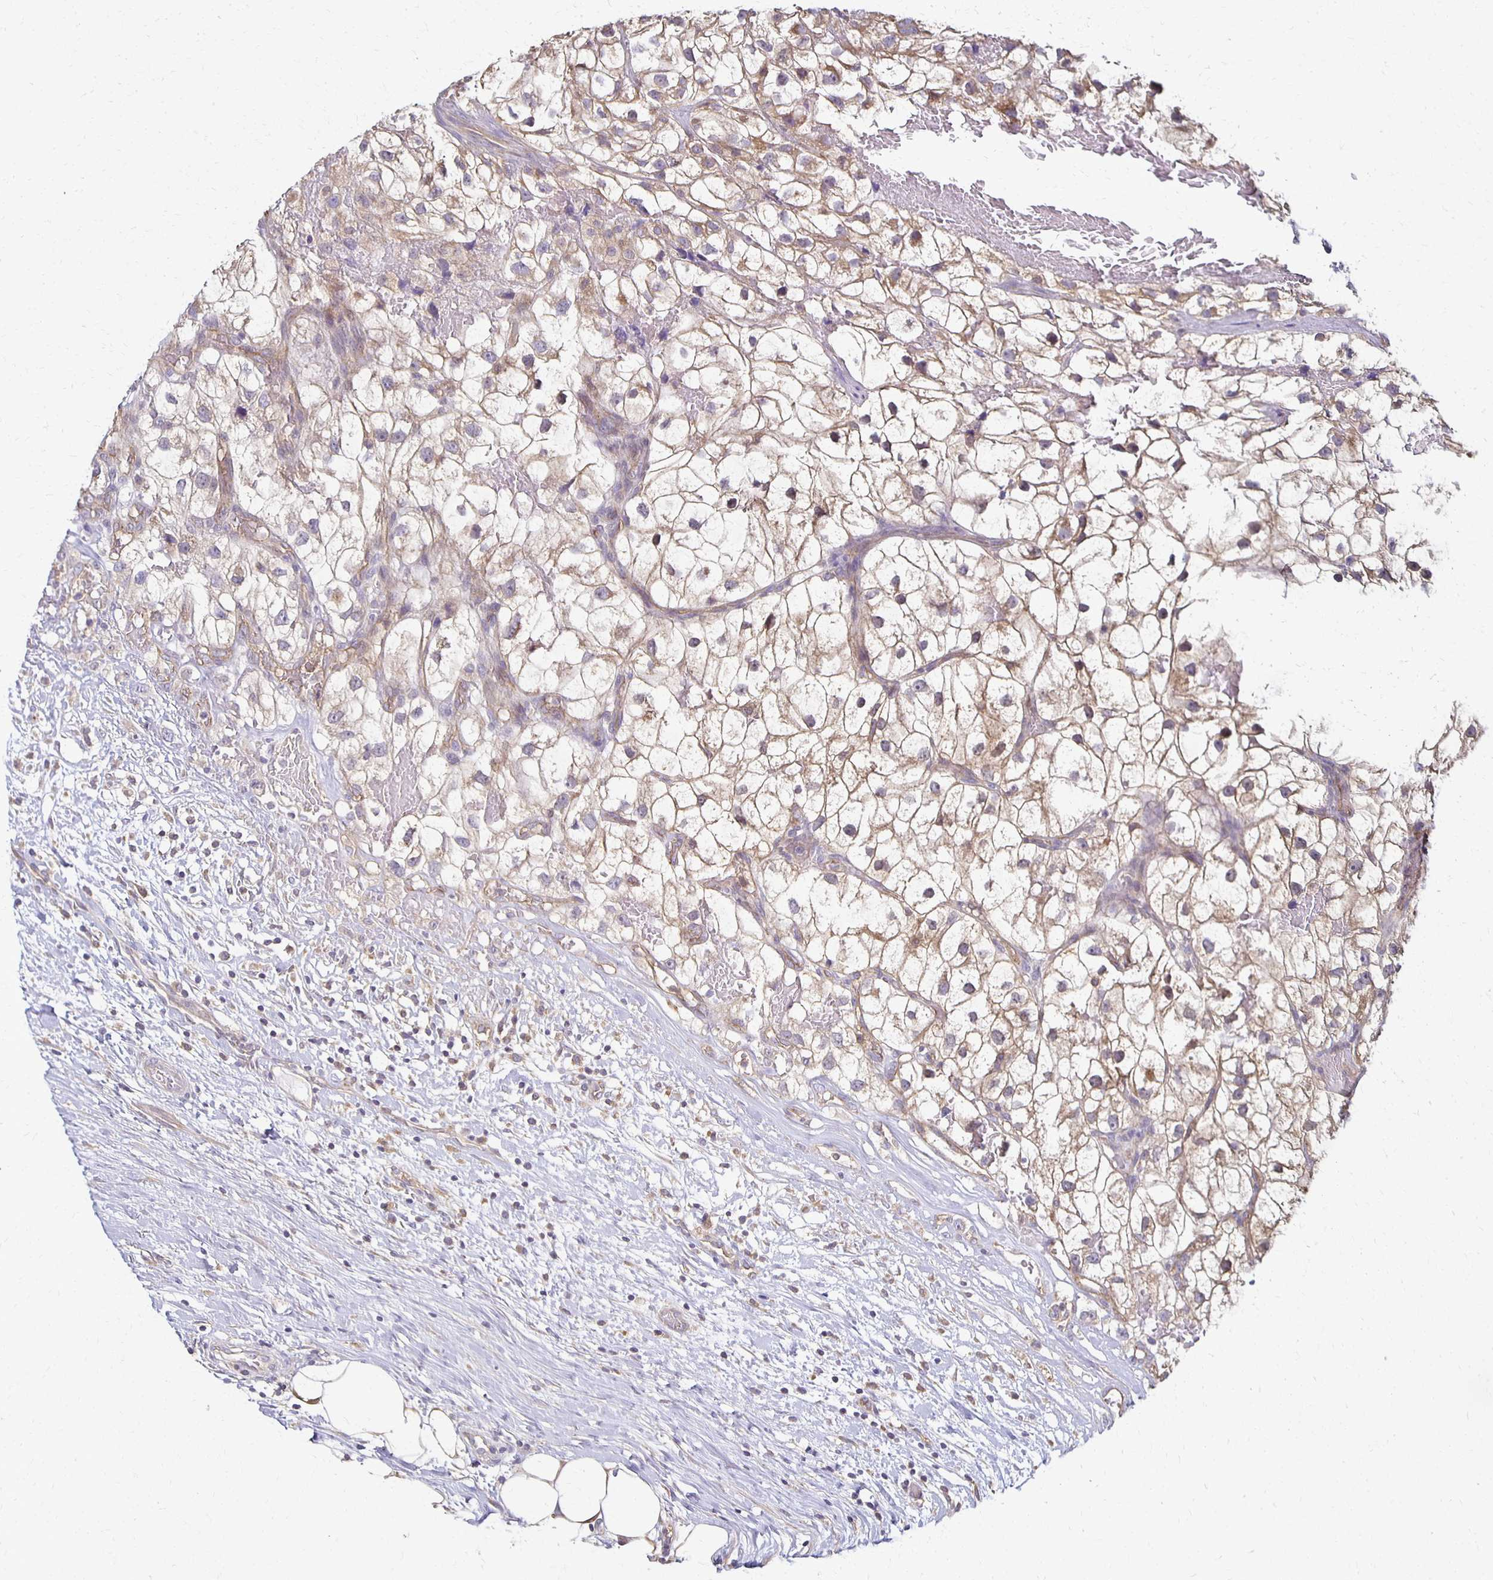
{"staining": {"intensity": "weak", "quantity": ">75%", "location": "cytoplasmic/membranous"}, "tissue": "renal cancer", "cell_type": "Tumor cells", "image_type": "cancer", "snomed": [{"axis": "morphology", "description": "Adenocarcinoma, NOS"}, {"axis": "topography", "description": "Kidney"}], "caption": "About >75% of tumor cells in adenocarcinoma (renal) display weak cytoplasmic/membranous protein staining as visualized by brown immunohistochemical staining.", "gene": "GPX4", "patient": {"sex": "male", "age": 59}}